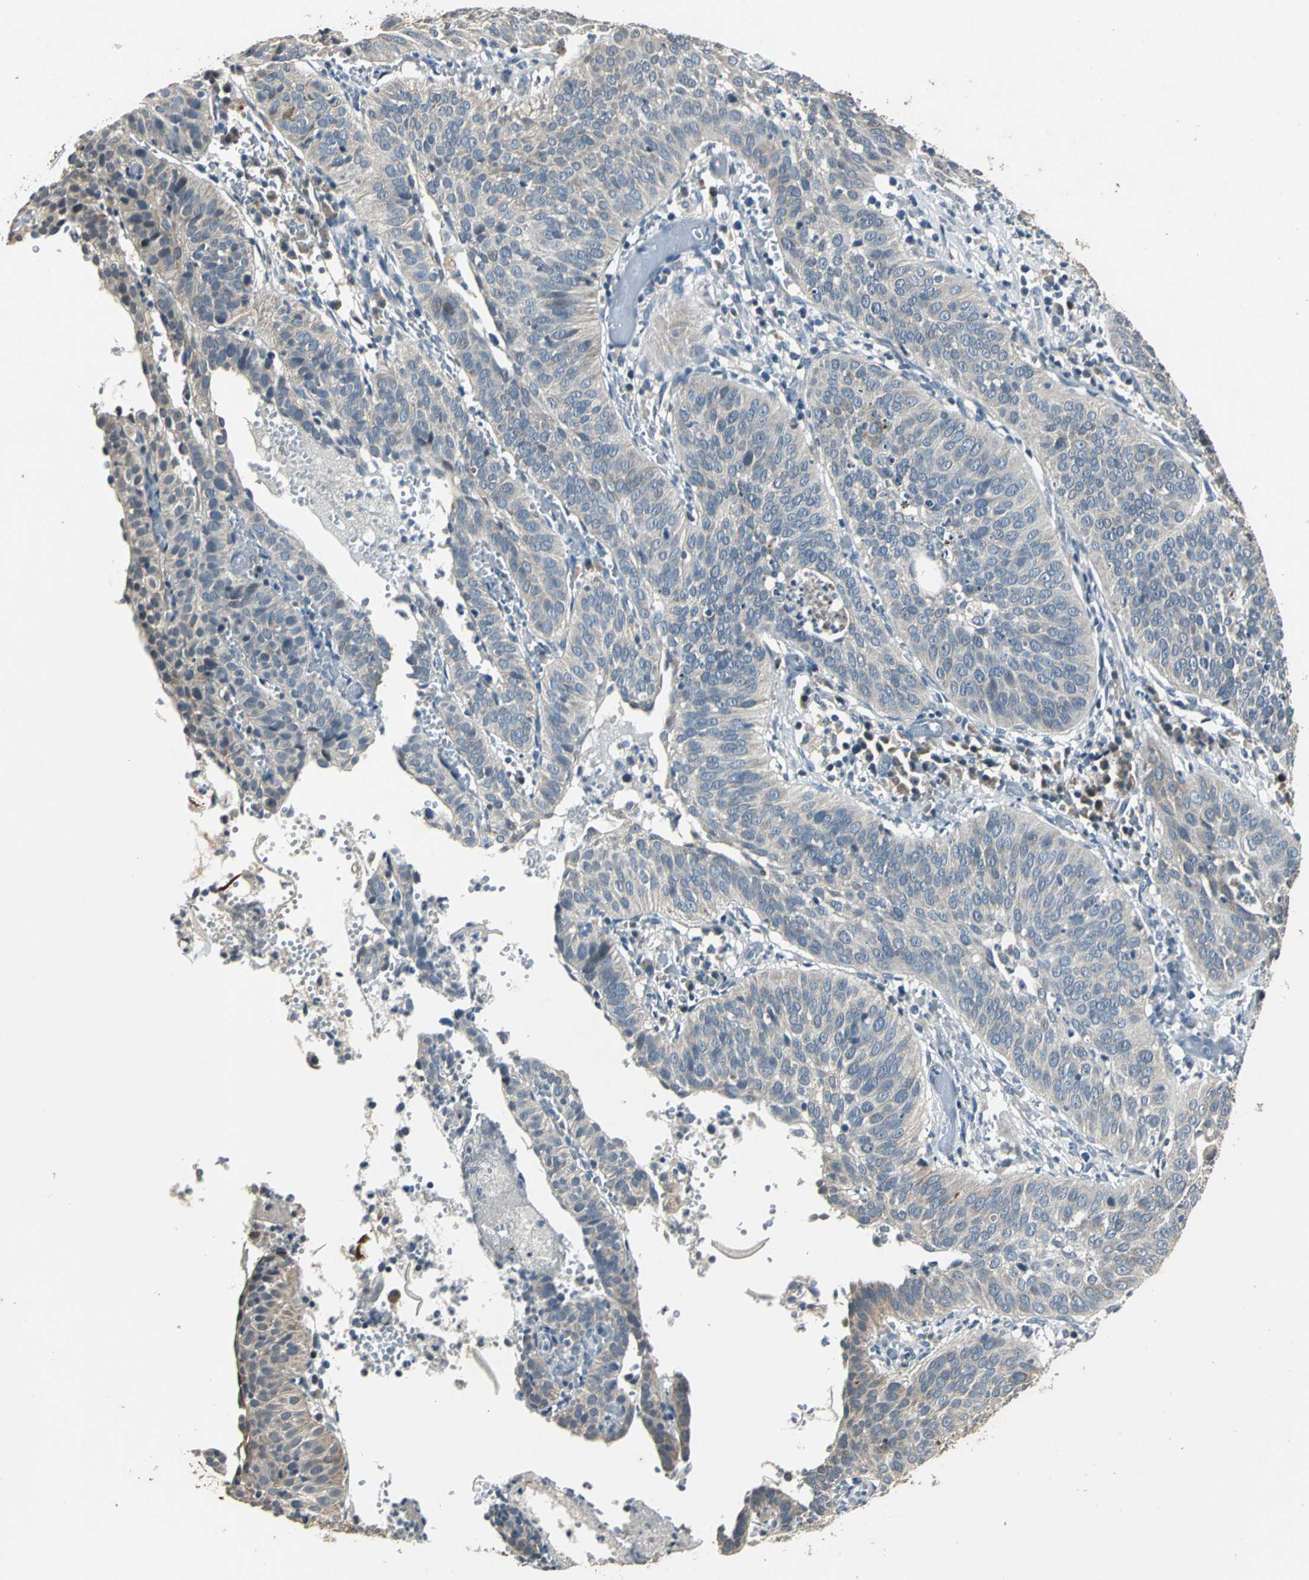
{"staining": {"intensity": "weak", "quantity": "25%-75%", "location": "cytoplasmic/membranous"}, "tissue": "cervical cancer", "cell_type": "Tumor cells", "image_type": "cancer", "snomed": [{"axis": "morphology", "description": "Squamous cell carcinoma, NOS"}, {"axis": "topography", "description": "Cervix"}], "caption": "The micrograph displays staining of squamous cell carcinoma (cervical), revealing weak cytoplasmic/membranous protein positivity (brown color) within tumor cells.", "gene": "JADE3", "patient": {"sex": "female", "age": 39}}